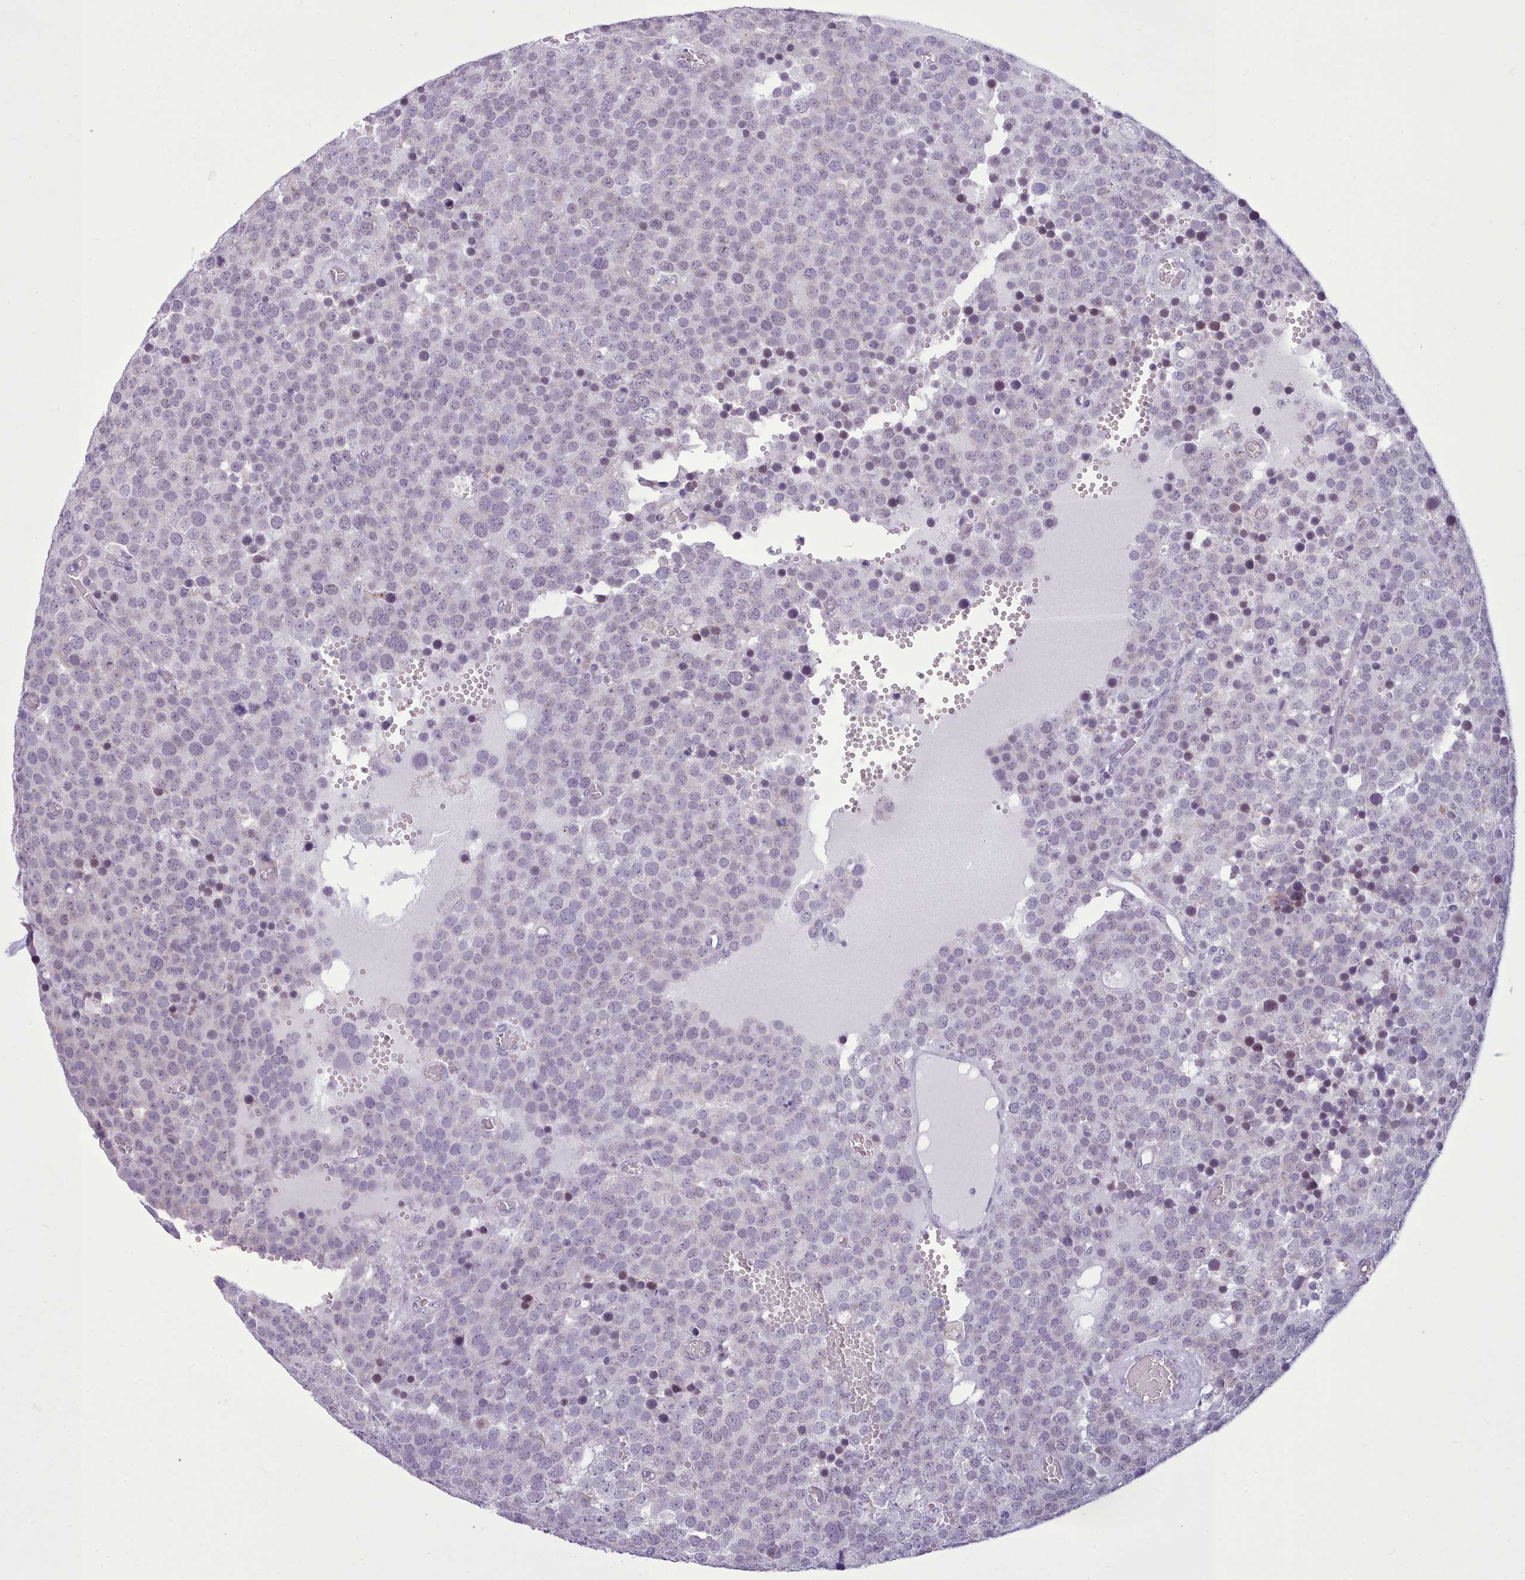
{"staining": {"intensity": "negative", "quantity": "none", "location": "none"}, "tissue": "testis cancer", "cell_type": "Tumor cells", "image_type": "cancer", "snomed": [{"axis": "morphology", "description": "Normal tissue, NOS"}, {"axis": "morphology", "description": "Seminoma, NOS"}, {"axis": "topography", "description": "Testis"}], "caption": "A high-resolution histopathology image shows immunohistochemistry (IHC) staining of testis cancer (seminoma), which exhibits no significant staining in tumor cells.", "gene": "FBXO48", "patient": {"sex": "male", "age": 71}}